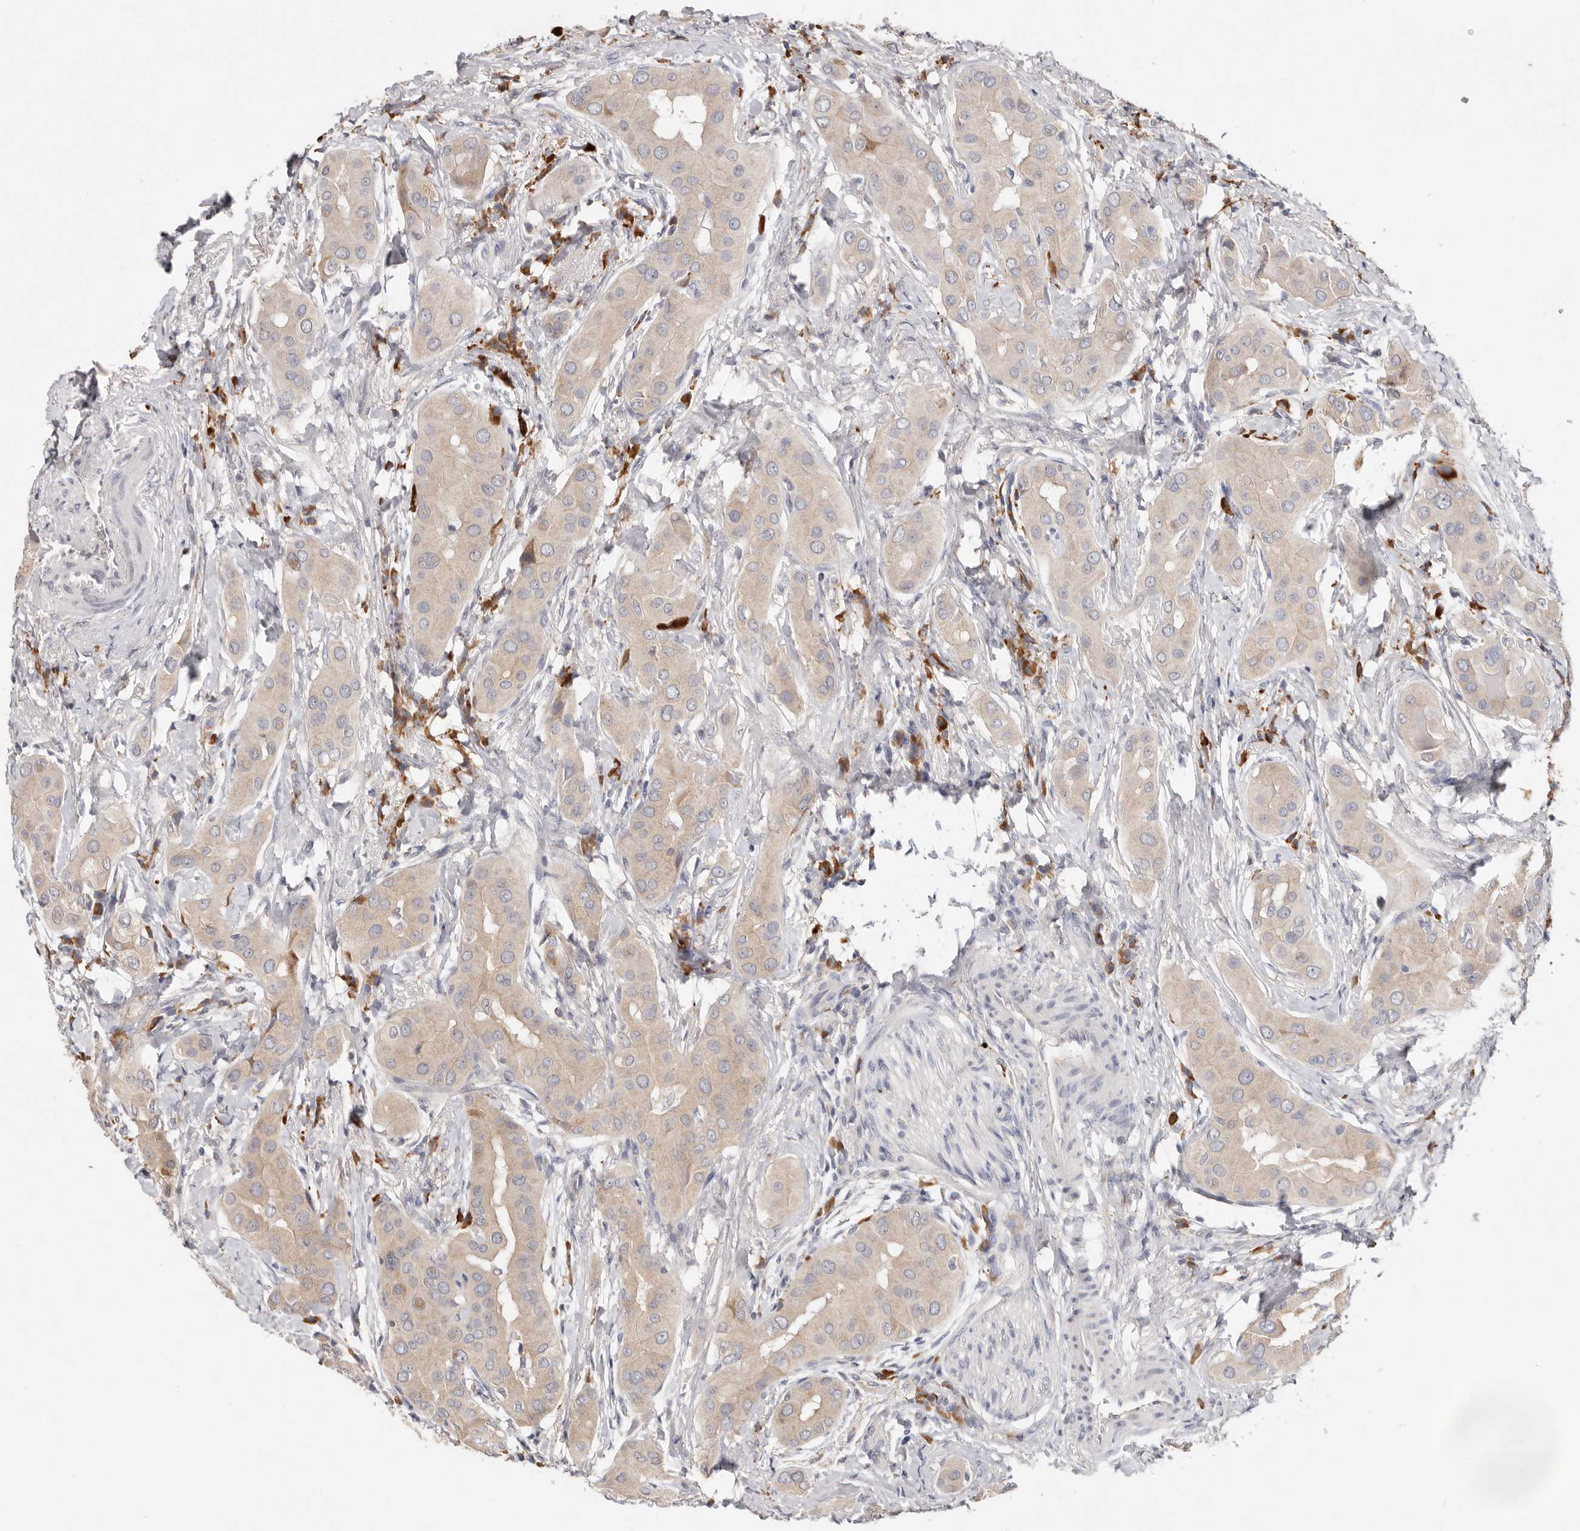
{"staining": {"intensity": "weak", "quantity": ">75%", "location": "cytoplasmic/membranous"}, "tissue": "thyroid cancer", "cell_type": "Tumor cells", "image_type": "cancer", "snomed": [{"axis": "morphology", "description": "Papillary adenocarcinoma, NOS"}, {"axis": "topography", "description": "Thyroid gland"}], "caption": "Thyroid cancer (papillary adenocarcinoma) was stained to show a protein in brown. There is low levels of weak cytoplasmic/membranous staining in approximately >75% of tumor cells.", "gene": "WDR77", "patient": {"sex": "male", "age": 33}}